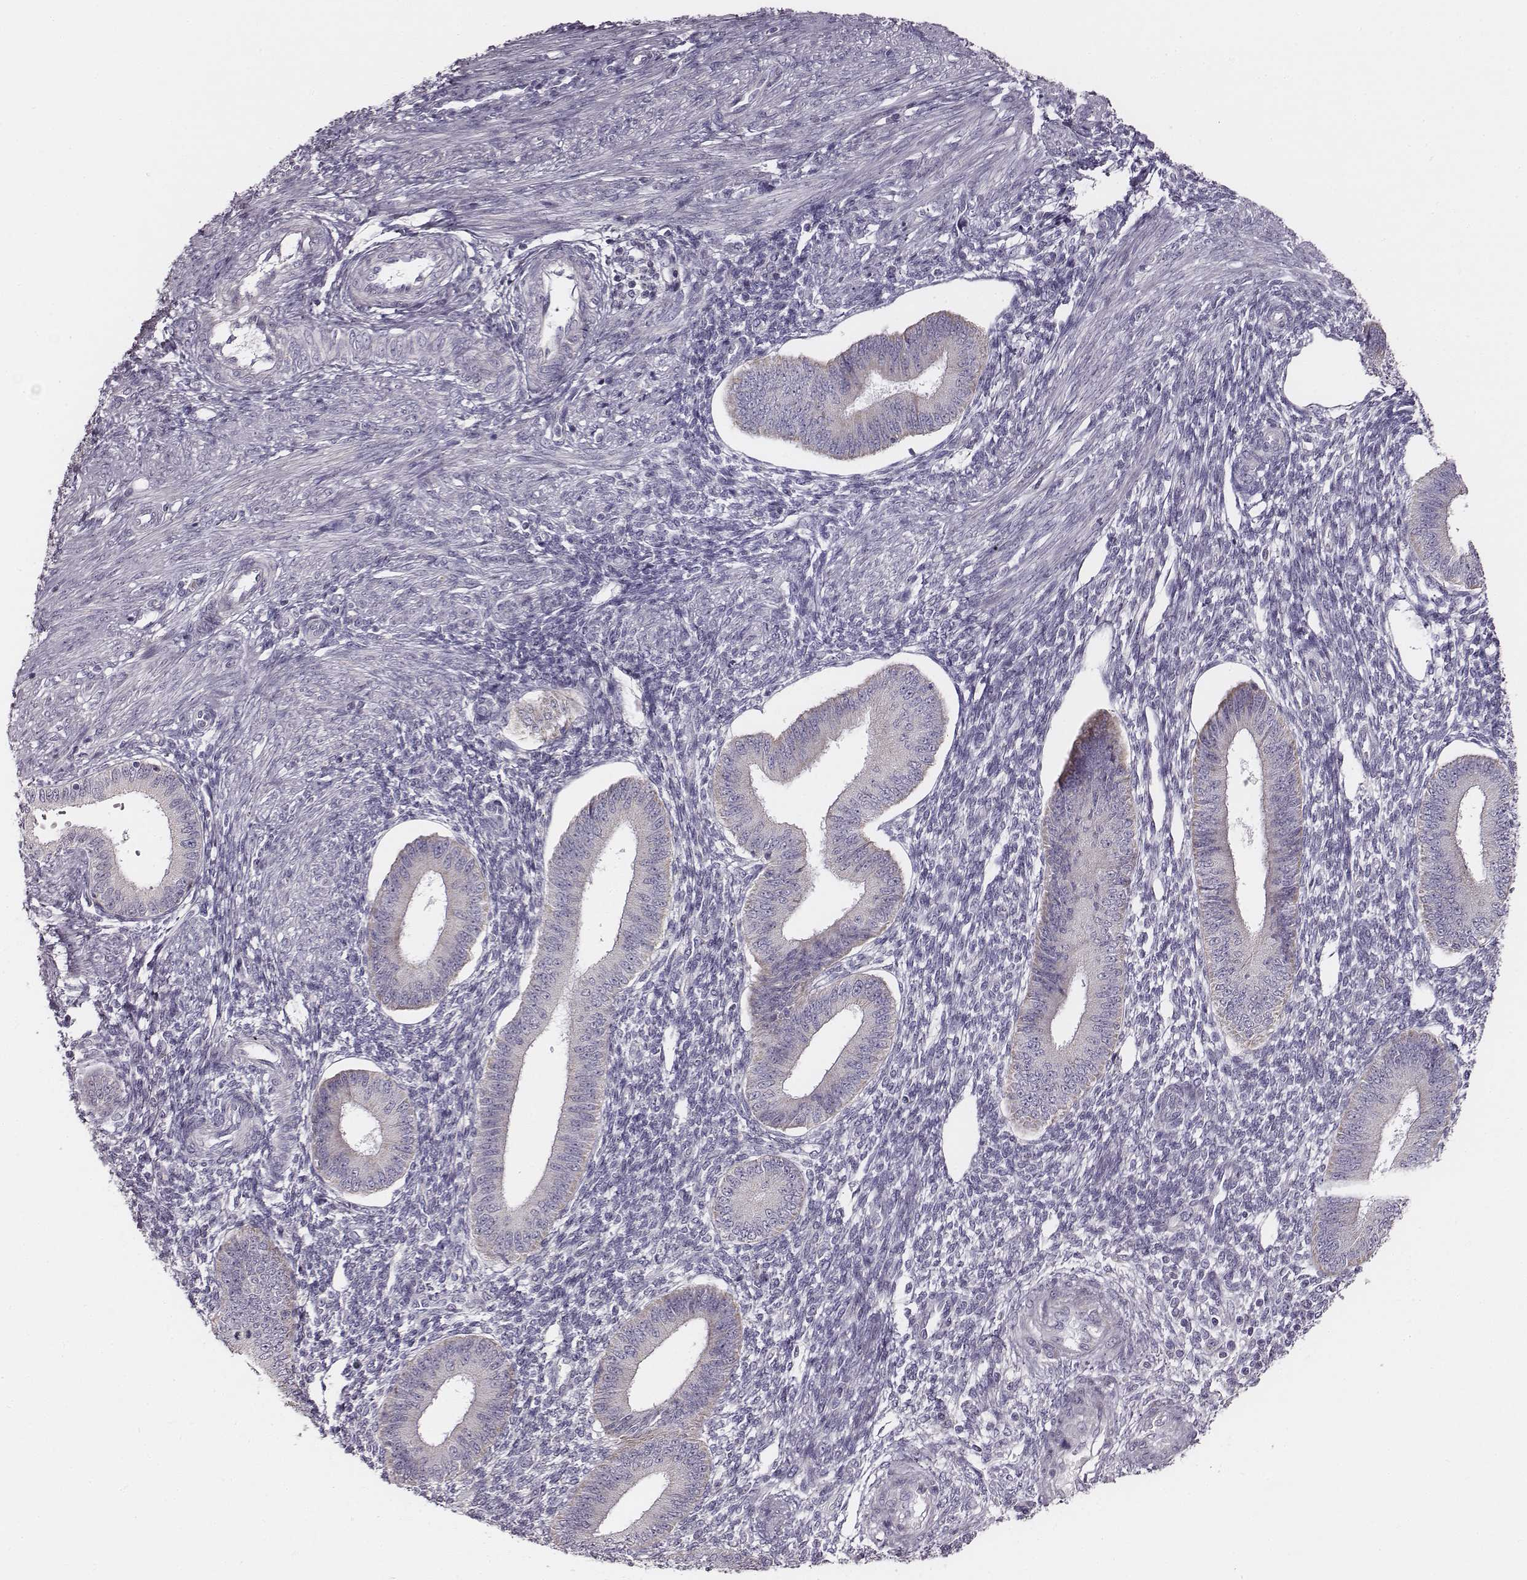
{"staining": {"intensity": "negative", "quantity": "none", "location": "none"}, "tissue": "endometrium", "cell_type": "Cells in endometrial stroma", "image_type": "normal", "snomed": [{"axis": "morphology", "description": "Normal tissue, NOS"}, {"axis": "topography", "description": "Endometrium"}], "caption": "This image is of unremarkable endometrium stained with immunohistochemistry (IHC) to label a protein in brown with the nuclei are counter-stained blue. There is no expression in cells in endometrial stroma.", "gene": "UBL4B", "patient": {"sex": "female", "age": 39}}